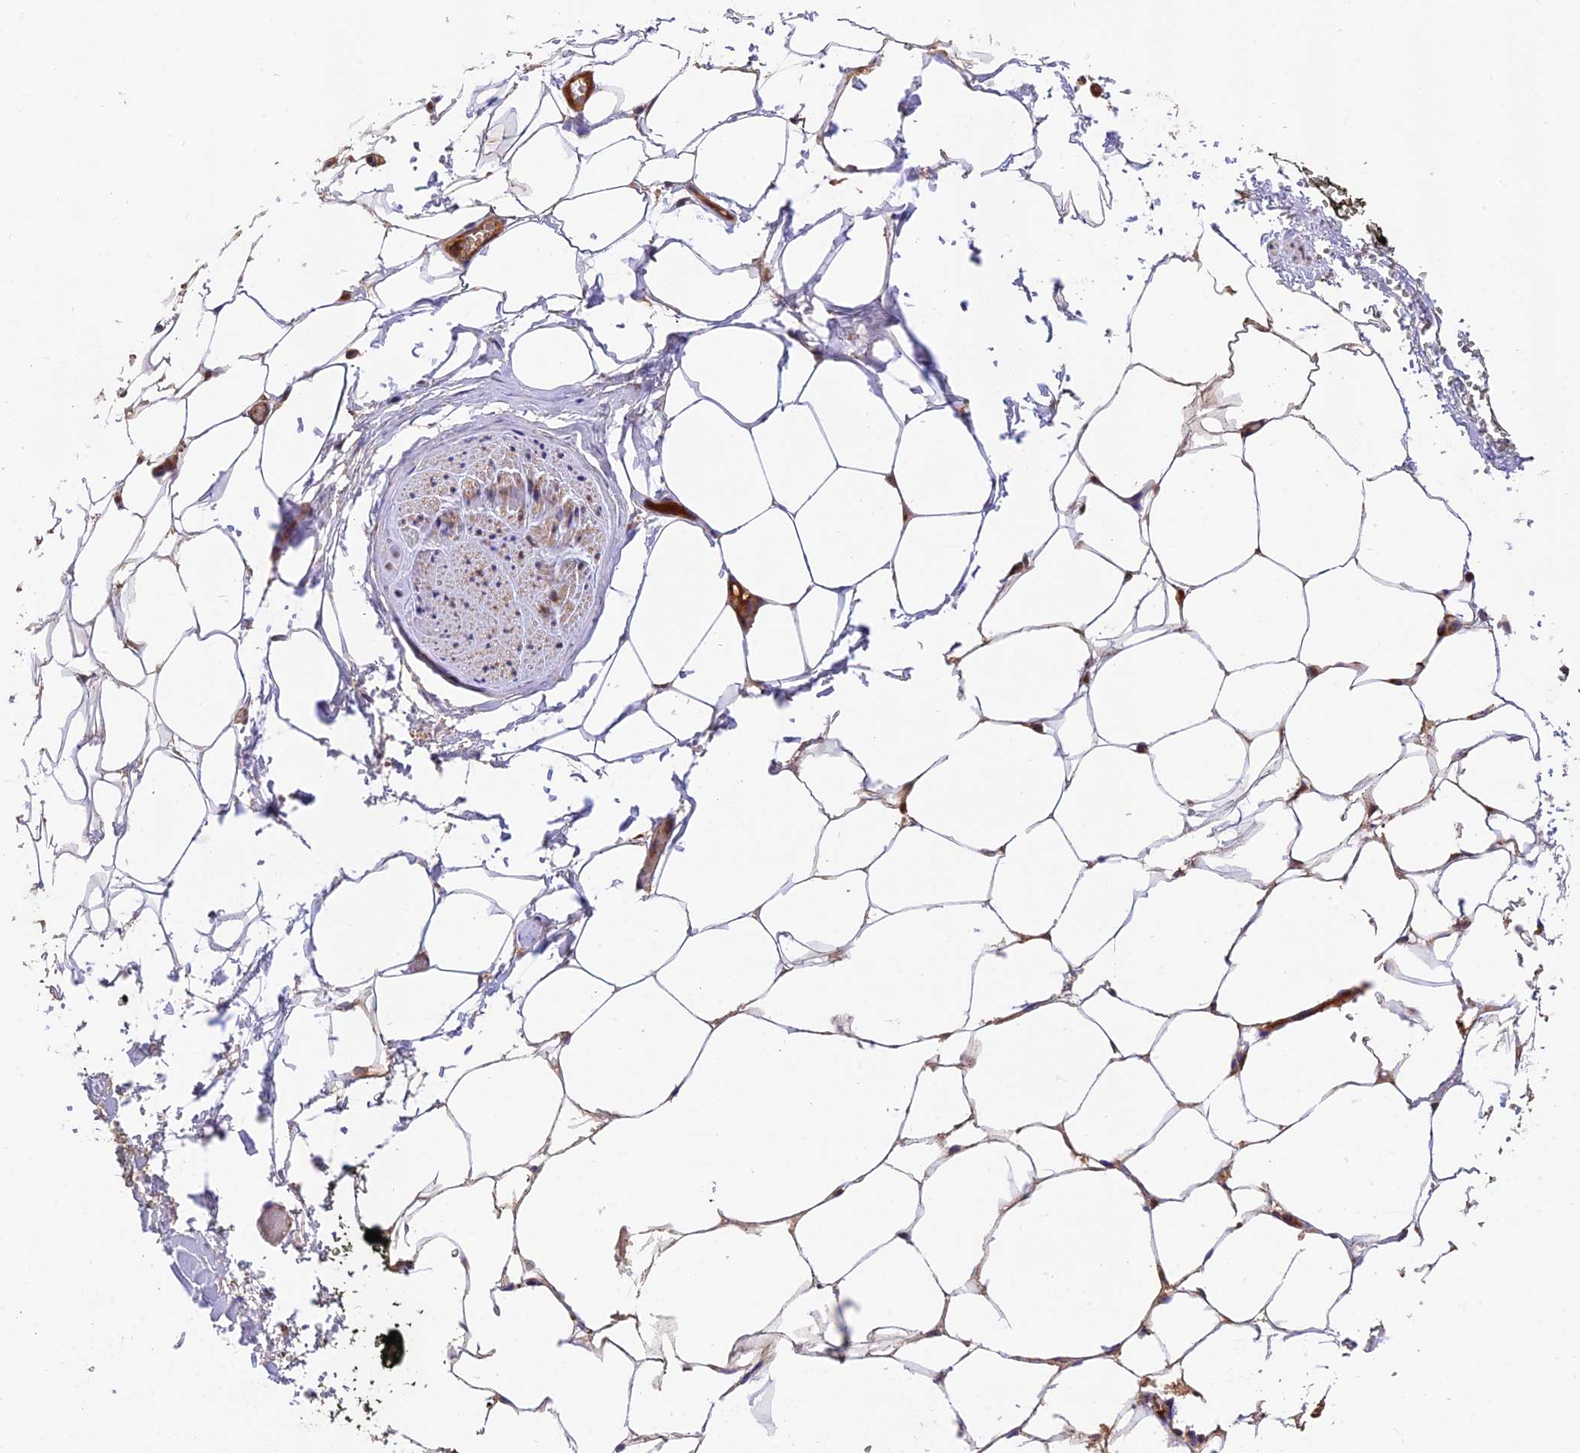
{"staining": {"intensity": "weak", "quantity": ">75%", "location": "cytoplasmic/membranous"}, "tissue": "adipose tissue", "cell_type": "Adipocytes", "image_type": "normal", "snomed": [{"axis": "morphology", "description": "Normal tissue, NOS"}, {"axis": "morphology", "description": "Adenocarcinoma, Low grade"}, {"axis": "topography", "description": "Prostate"}, {"axis": "topography", "description": "Peripheral nerve tissue"}], "caption": "Immunohistochemical staining of benign adipose tissue shows weak cytoplasmic/membranous protein positivity in about >75% of adipocytes.", "gene": "MNS1", "patient": {"sex": "male", "age": 63}}